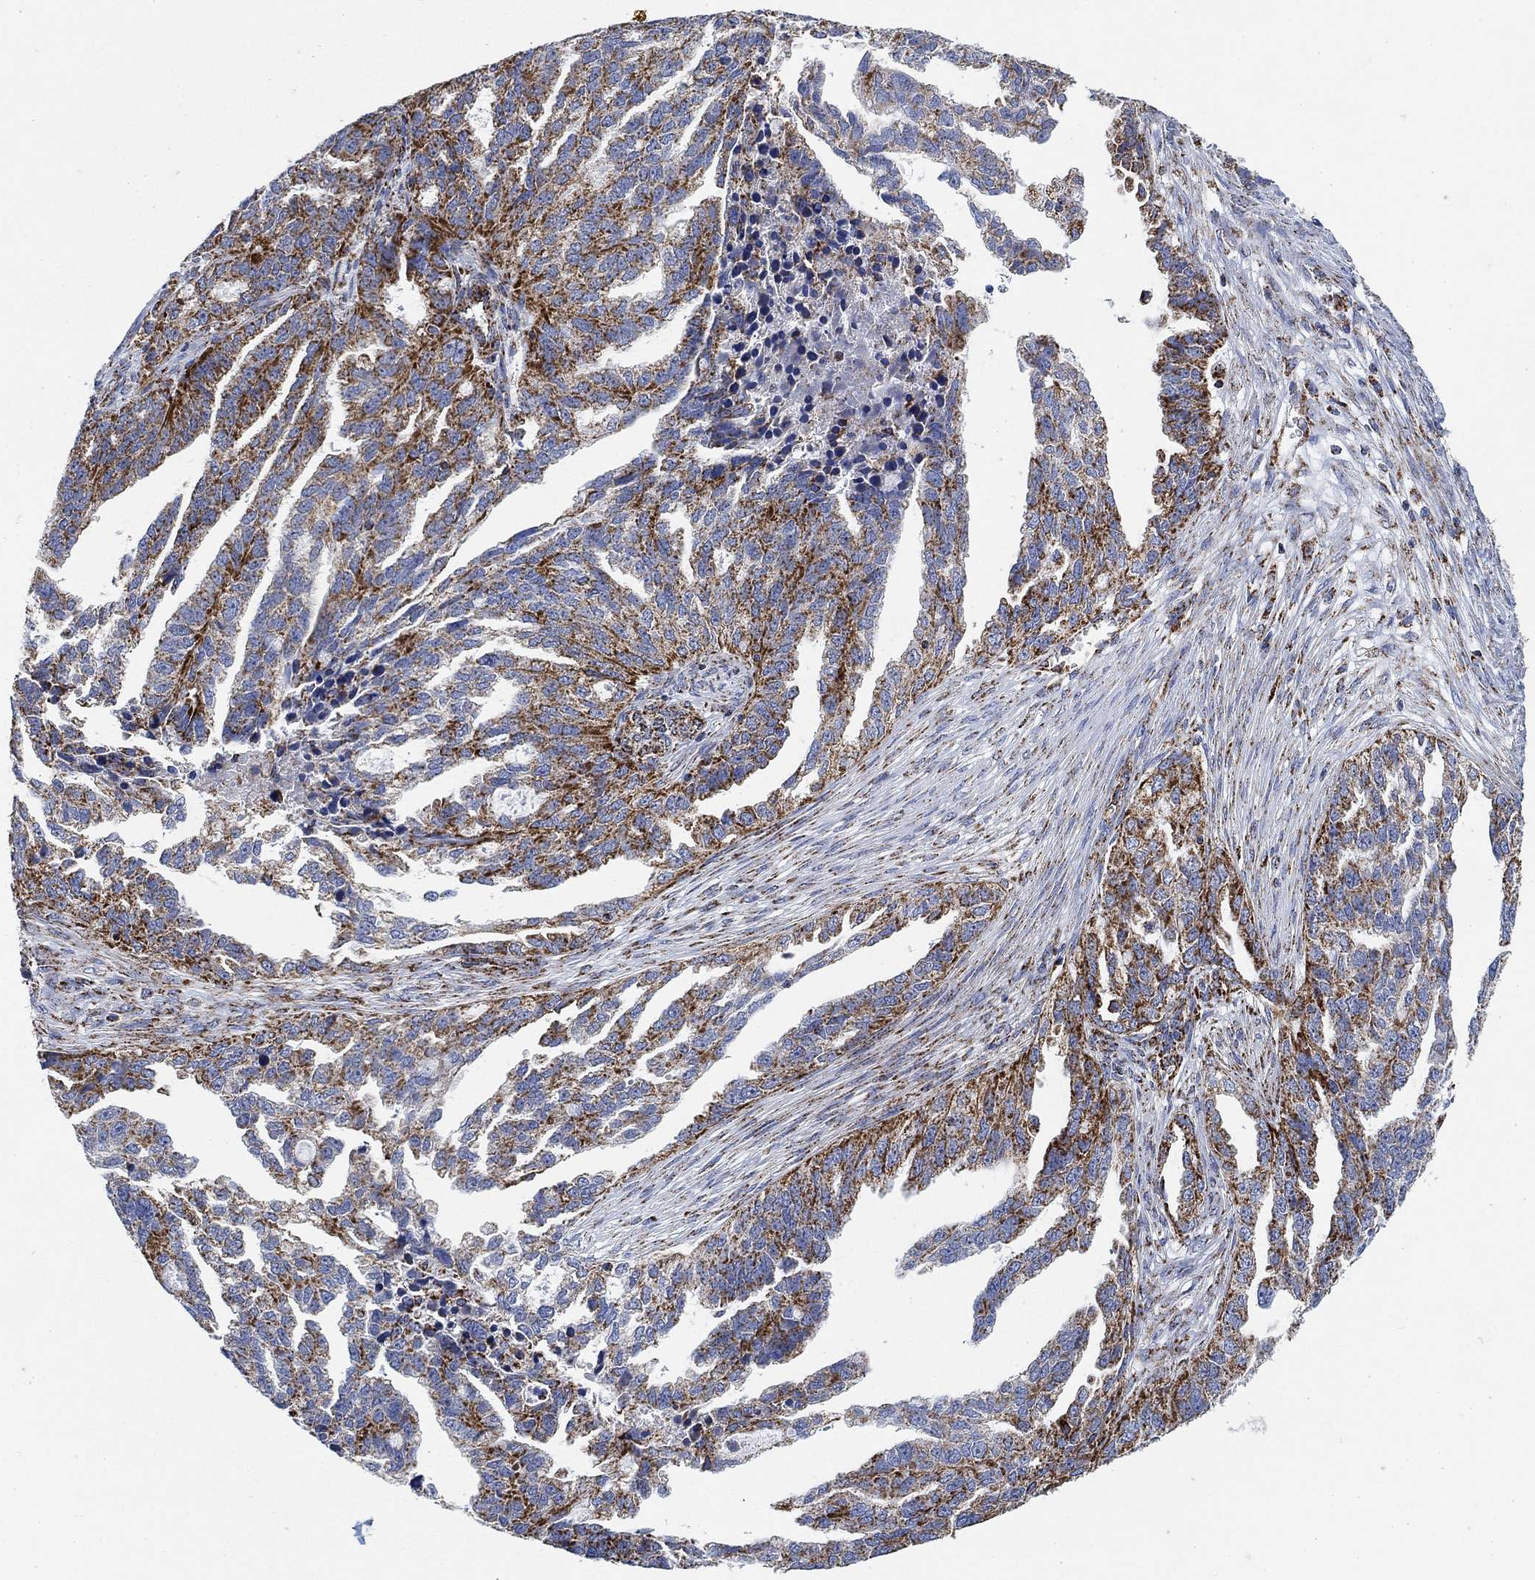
{"staining": {"intensity": "strong", "quantity": "<25%", "location": "cytoplasmic/membranous"}, "tissue": "ovarian cancer", "cell_type": "Tumor cells", "image_type": "cancer", "snomed": [{"axis": "morphology", "description": "Cystadenocarcinoma, serous, NOS"}, {"axis": "topography", "description": "Ovary"}], "caption": "An image showing strong cytoplasmic/membranous expression in approximately <25% of tumor cells in ovarian cancer, as visualized by brown immunohistochemical staining.", "gene": "NDUFS3", "patient": {"sex": "female", "age": 51}}